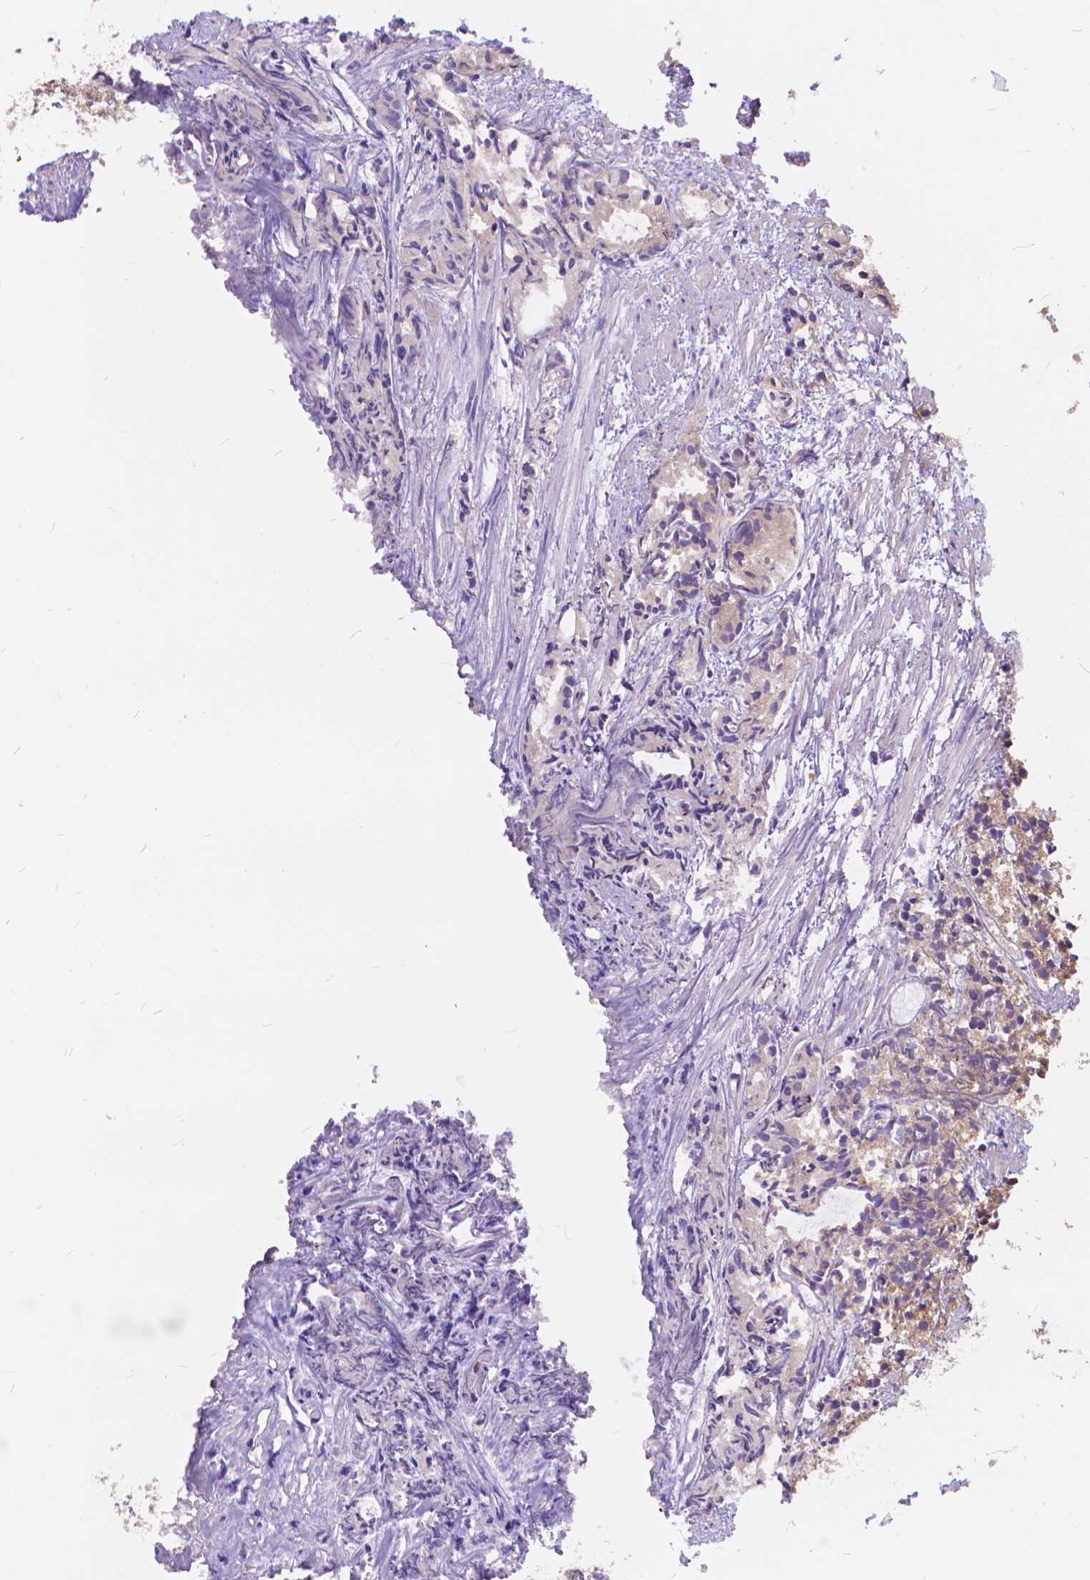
{"staining": {"intensity": "negative", "quantity": "none", "location": "none"}, "tissue": "prostate cancer", "cell_type": "Tumor cells", "image_type": "cancer", "snomed": [{"axis": "morphology", "description": "Adenocarcinoma, High grade"}, {"axis": "topography", "description": "Prostate"}], "caption": "Tumor cells are negative for protein expression in human prostate cancer (adenocarcinoma (high-grade)).", "gene": "ARAP1", "patient": {"sex": "male", "age": 79}}